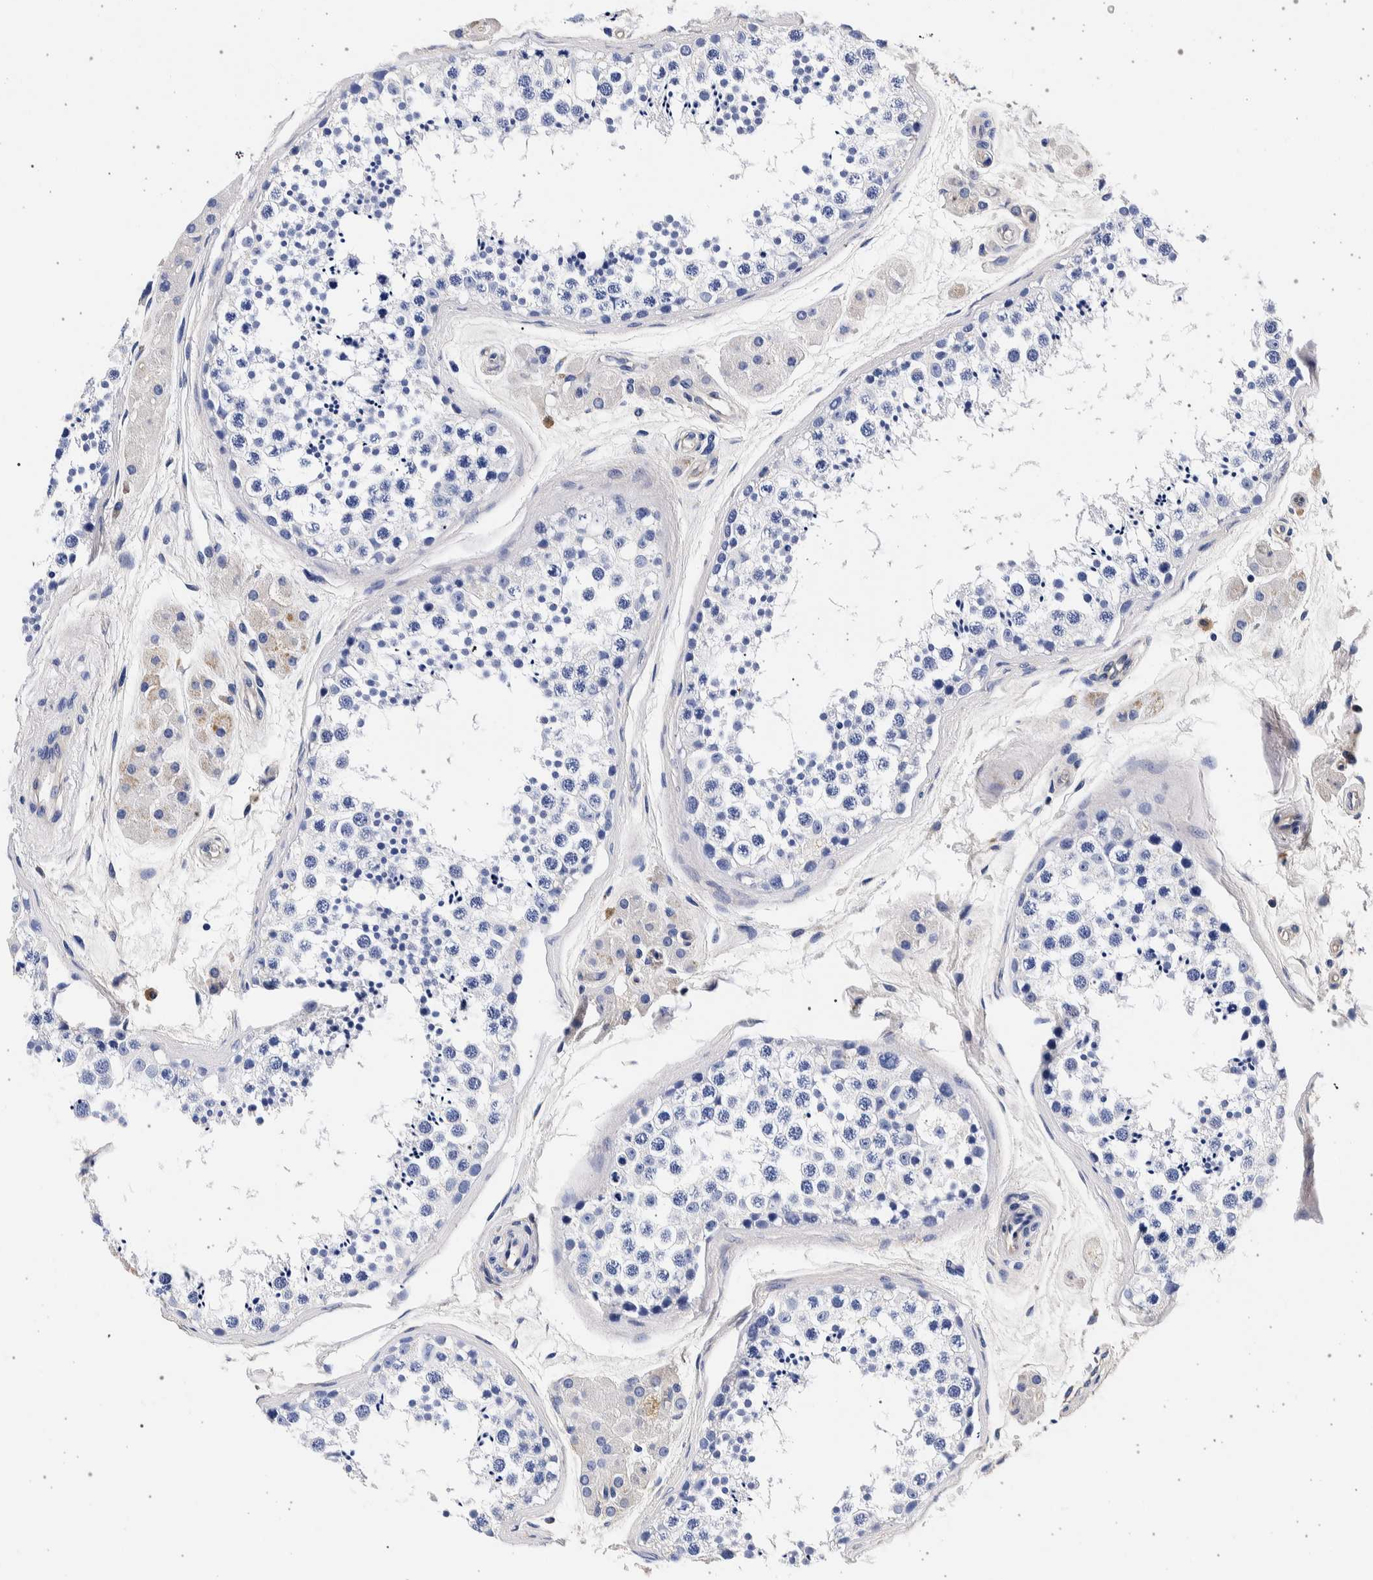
{"staining": {"intensity": "negative", "quantity": "none", "location": "none"}, "tissue": "testis", "cell_type": "Cells in seminiferous ducts", "image_type": "normal", "snomed": [{"axis": "morphology", "description": "Normal tissue, NOS"}, {"axis": "topography", "description": "Testis"}], "caption": "Immunohistochemistry (IHC) micrograph of normal human testis stained for a protein (brown), which demonstrates no expression in cells in seminiferous ducts.", "gene": "NIBAN2", "patient": {"sex": "male", "age": 56}}